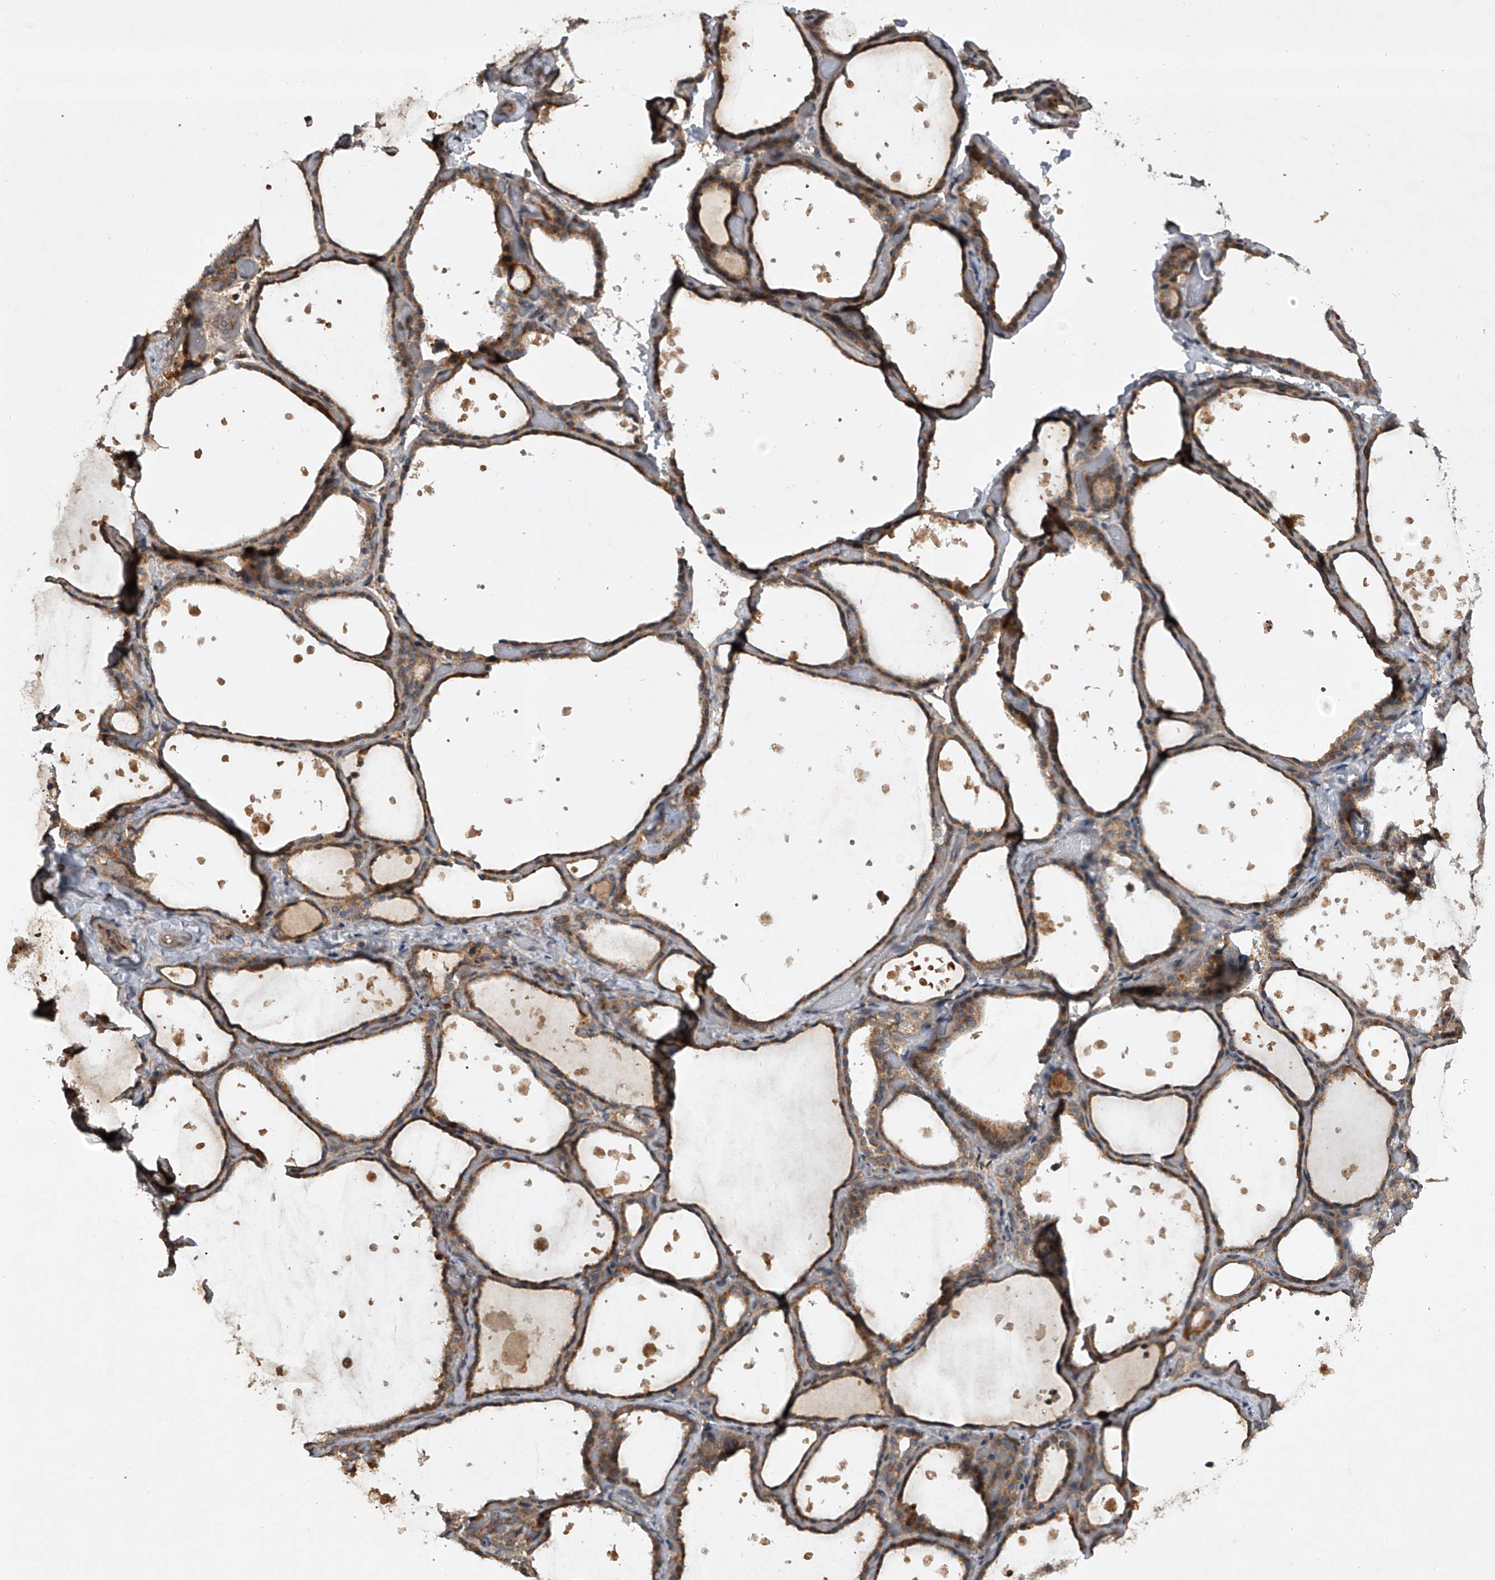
{"staining": {"intensity": "moderate", "quantity": ">75%", "location": "cytoplasmic/membranous"}, "tissue": "thyroid gland", "cell_type": "Glandular cells", "image_type": "normal", "snomed": [{"axis": "morphology", "description": "Normal tissue, NOS"}, {"axis": "topography", "description": "Thyroid gland"}], "caption": "Immunohistochemical staining of unremarkable human thyroid gland reveals moderate cytoplasmic/membranous protein expression in about >75% of glandular cells. The protein is stained brown, and the nuclei are stained in blue (DAB (3,3'-diaminobenzidine) IHC with brightfield microscopy, high magnification).", "gene": "NFS1", "patient": {"sex": "female", "age": 44}}